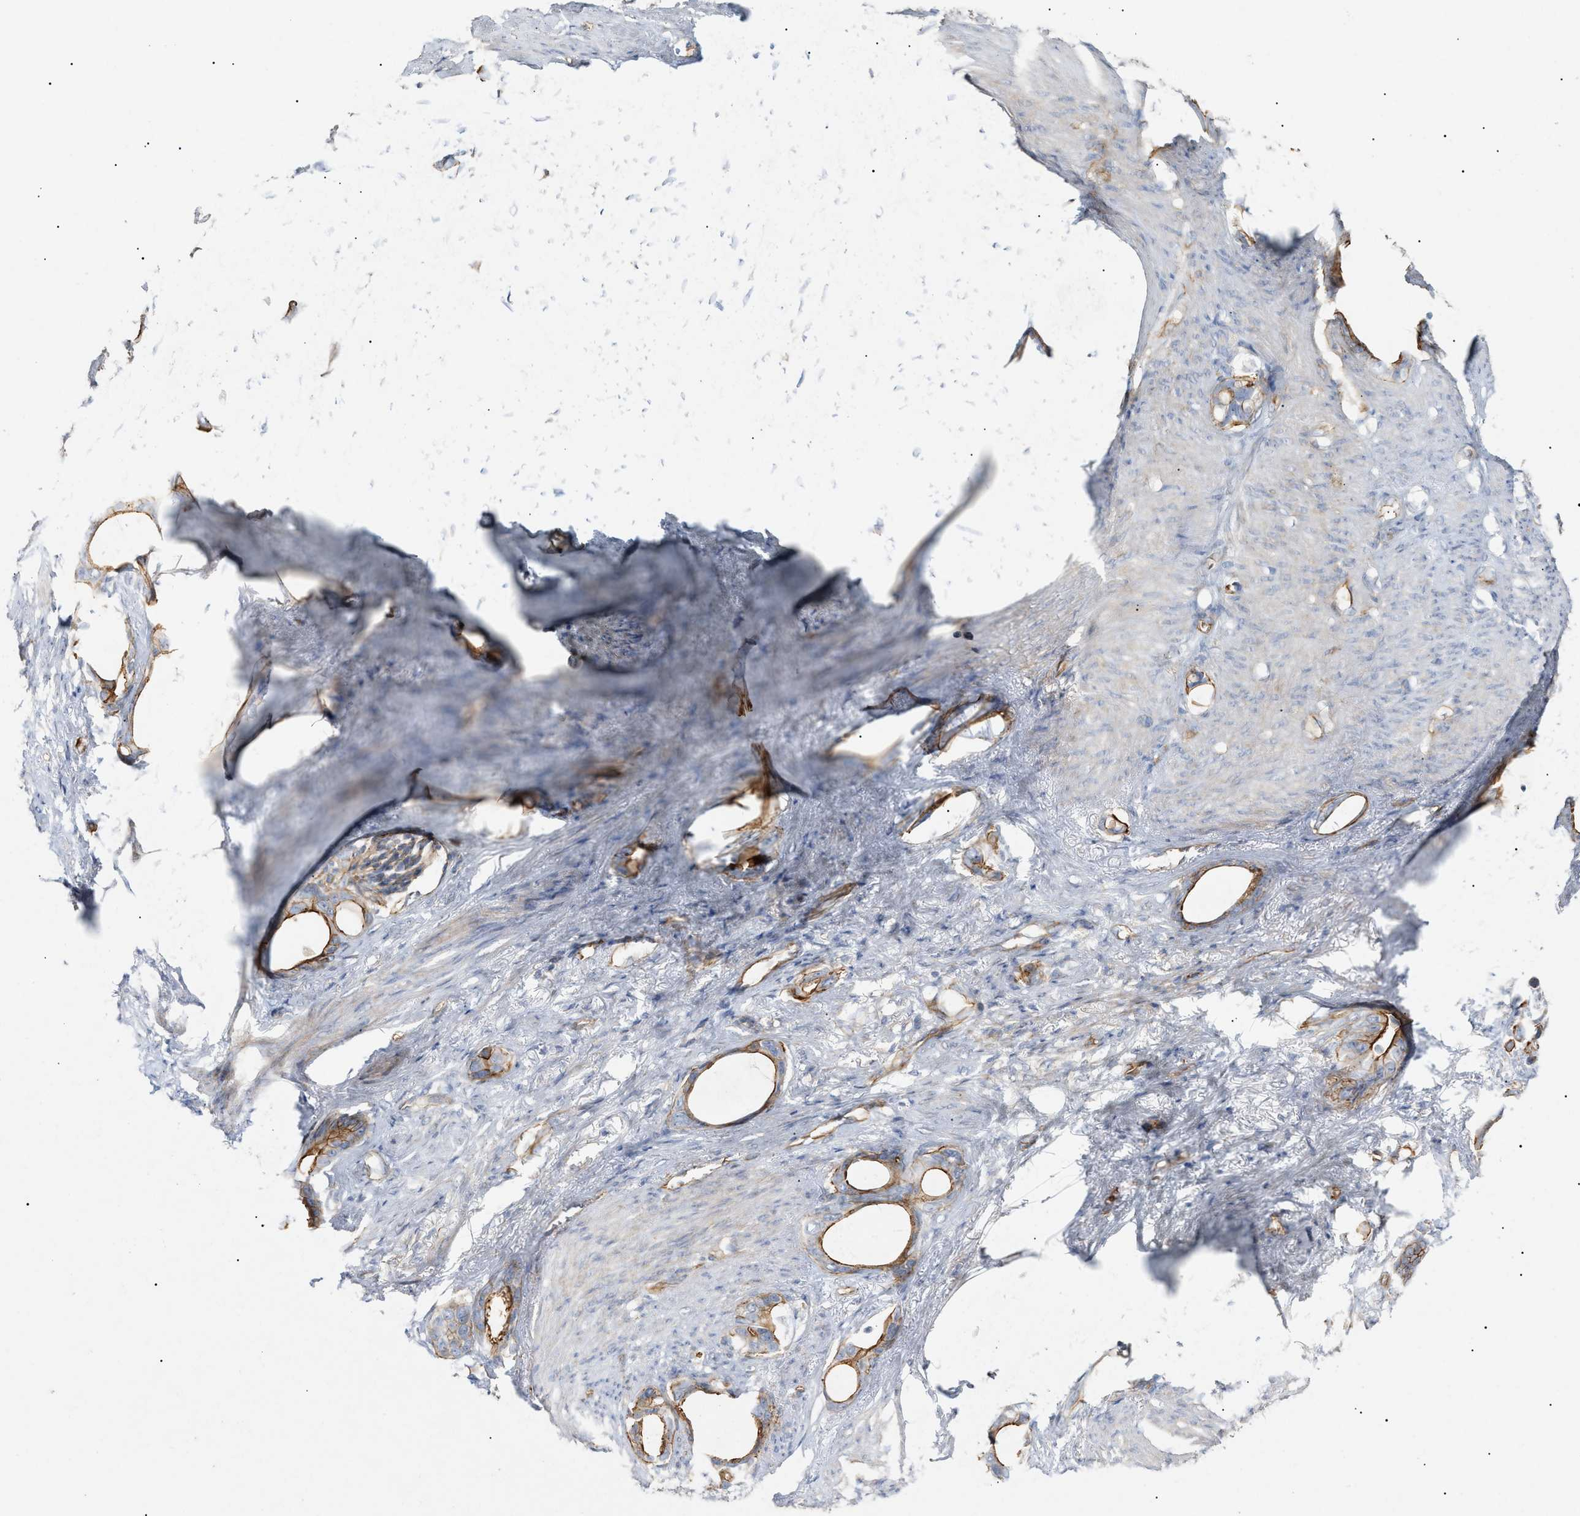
{"staining": {"intensity": "strong", "quantity": "25%-75%", "location": "cytoplasmic/membranous"}, "tissue": "stomach cancer", "cell_type": "Tumor cells", "image_type": "cancer", "snomed": [{"axis": "morphology", "description": "Adenocarcinoma, NOS"}, {"axis": "topography", "description": "Stomach"}], "caption": "Human adenocarcinoma (stomach) stained with a protein marker exhibits strong staining in tumor cells.", "gene": "ZFHX2", "patient": {"sex": "female", "age": 75}}